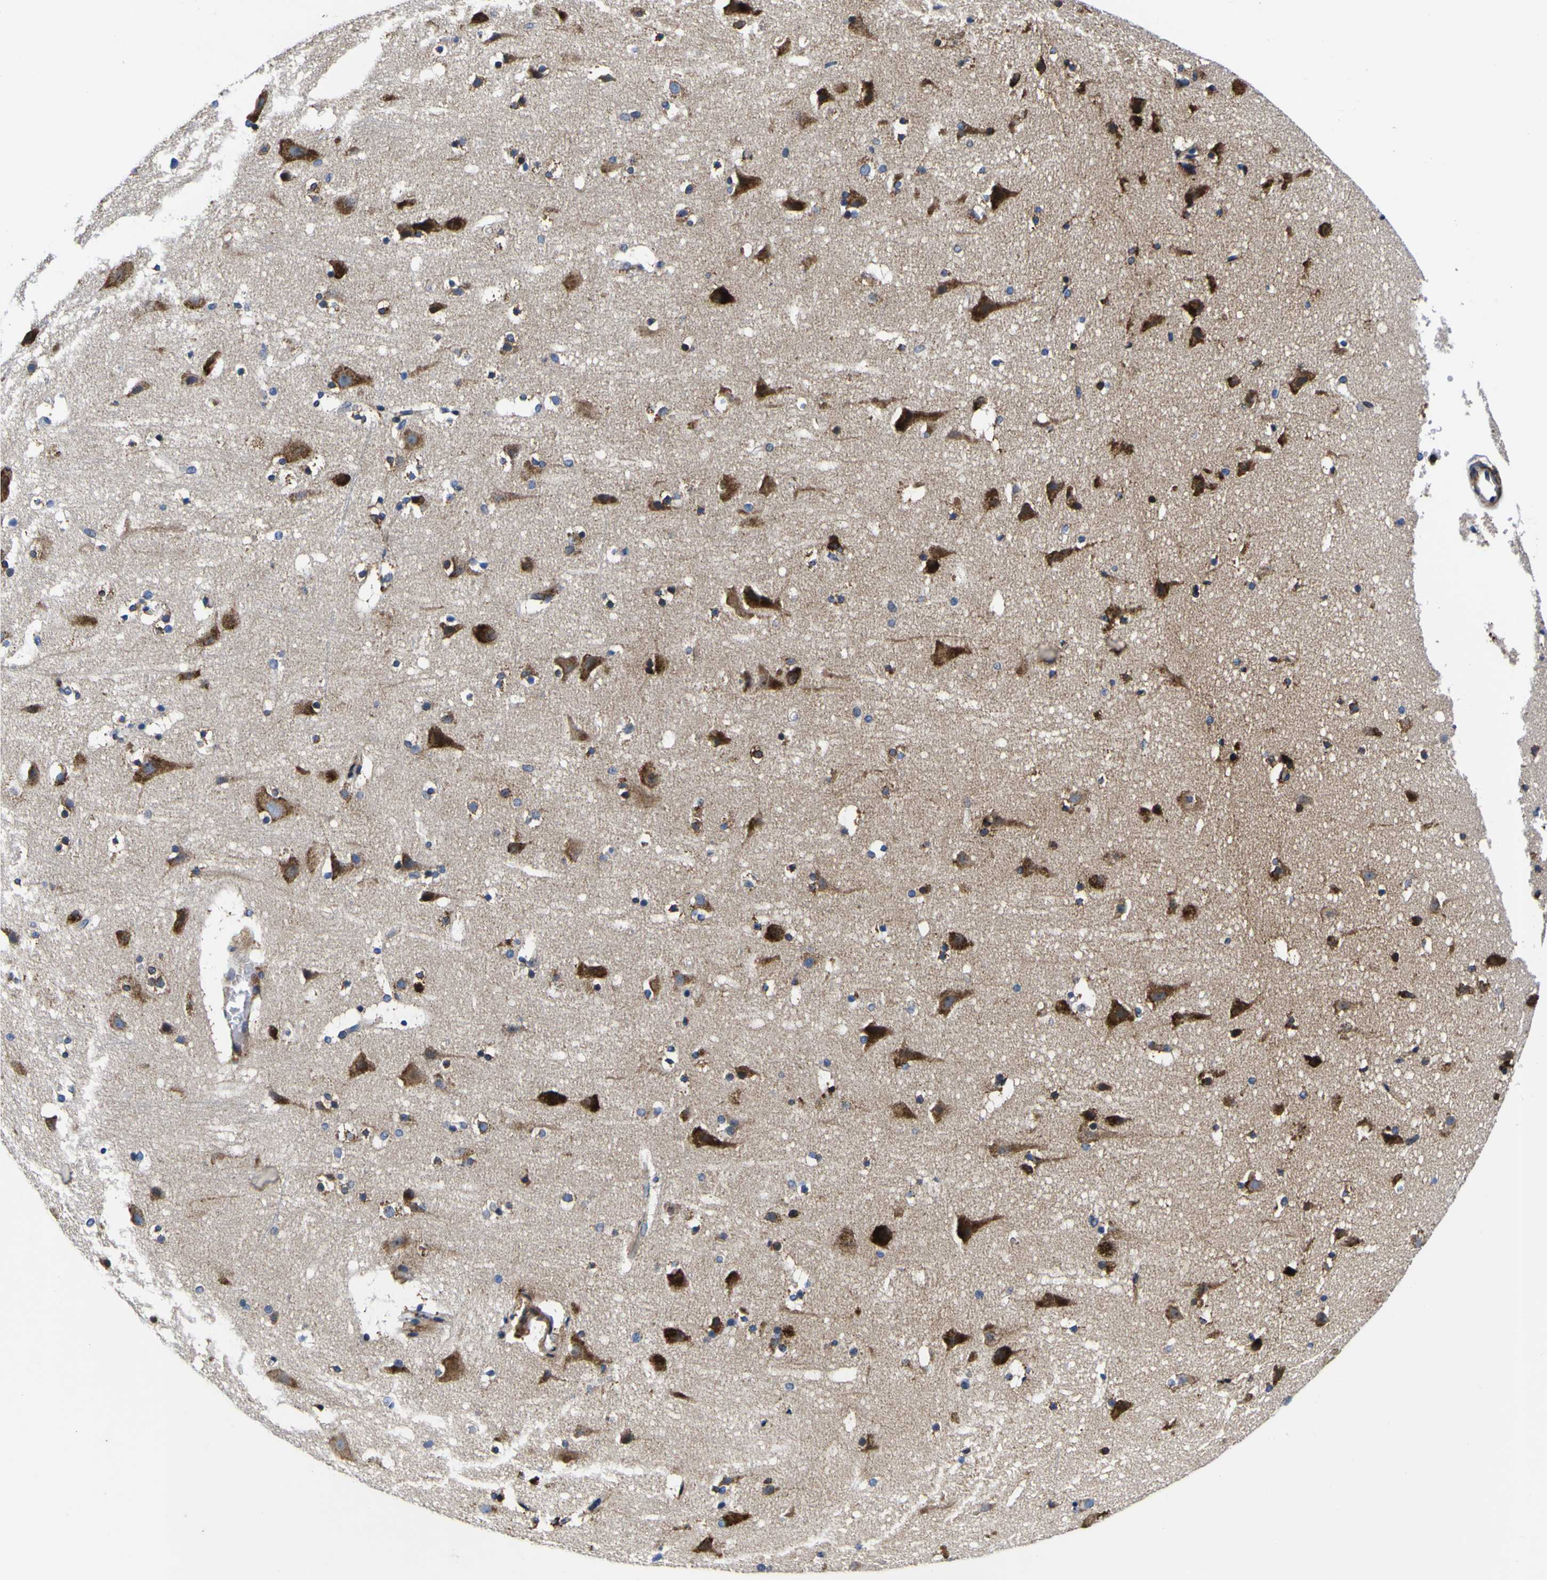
{"staining": {"intensity": "moderate", "quantity": ">75%", "location": "cytoplasmic/membranous"}, "tissue": "cerebral cortex", "cell_type": "Endothelial cells", "image_type": "normal", "snomed": [{"axis": "morphology", "description": "Normal tissue, NOS"}, {"axis": "topography", "description": "Cerebral cortex"}], "caption": "High-power microscopy captured an IHC histopathology image of normal cerebral cortex, revealing moderate cytoplasmic/membranous expression in about >75% of endothelial cells. (IHC, brightfield microscopy, high magnification).", "gene": "SCD", "patient": {"sex": "male", "age": 45}}